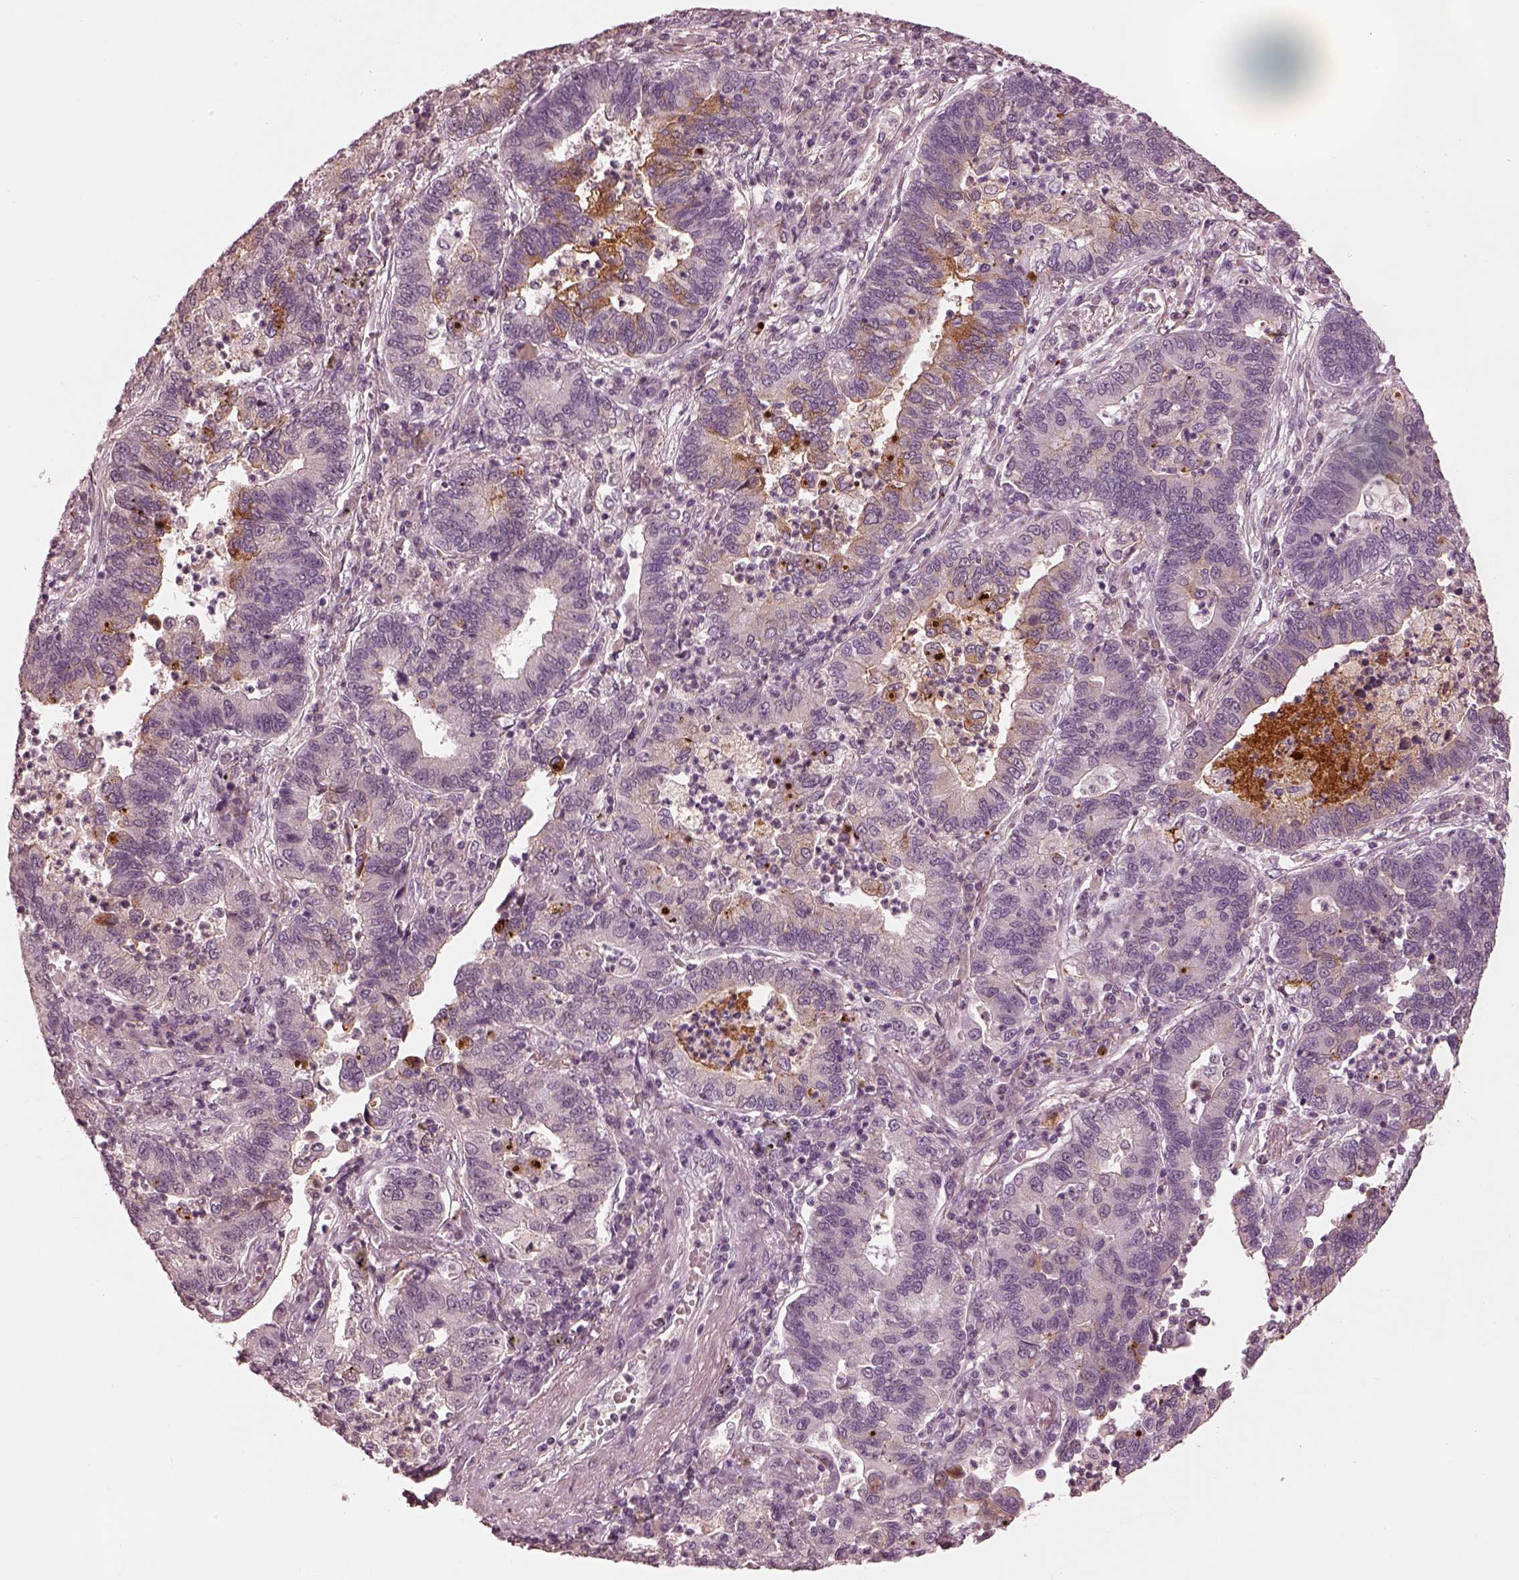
{"staining": {"intensity": "negative", "quantity": "none", "location": "none"}, "tissue": "lung cancer", "cell_type": "Tumor cells", "image_type": "cancer", "snomed": [{"axis": "morphology", "description": "Adenocarcinoma, NOS"}, {"axis": "topography", "description": "Lung"}], "caption": "Lung adenocarcinoma was stained to show a protein in brown. There is no significant staining in tumor cells.", "gene": "KCNA2", "patient": {"sex": "female", "age": 57}}